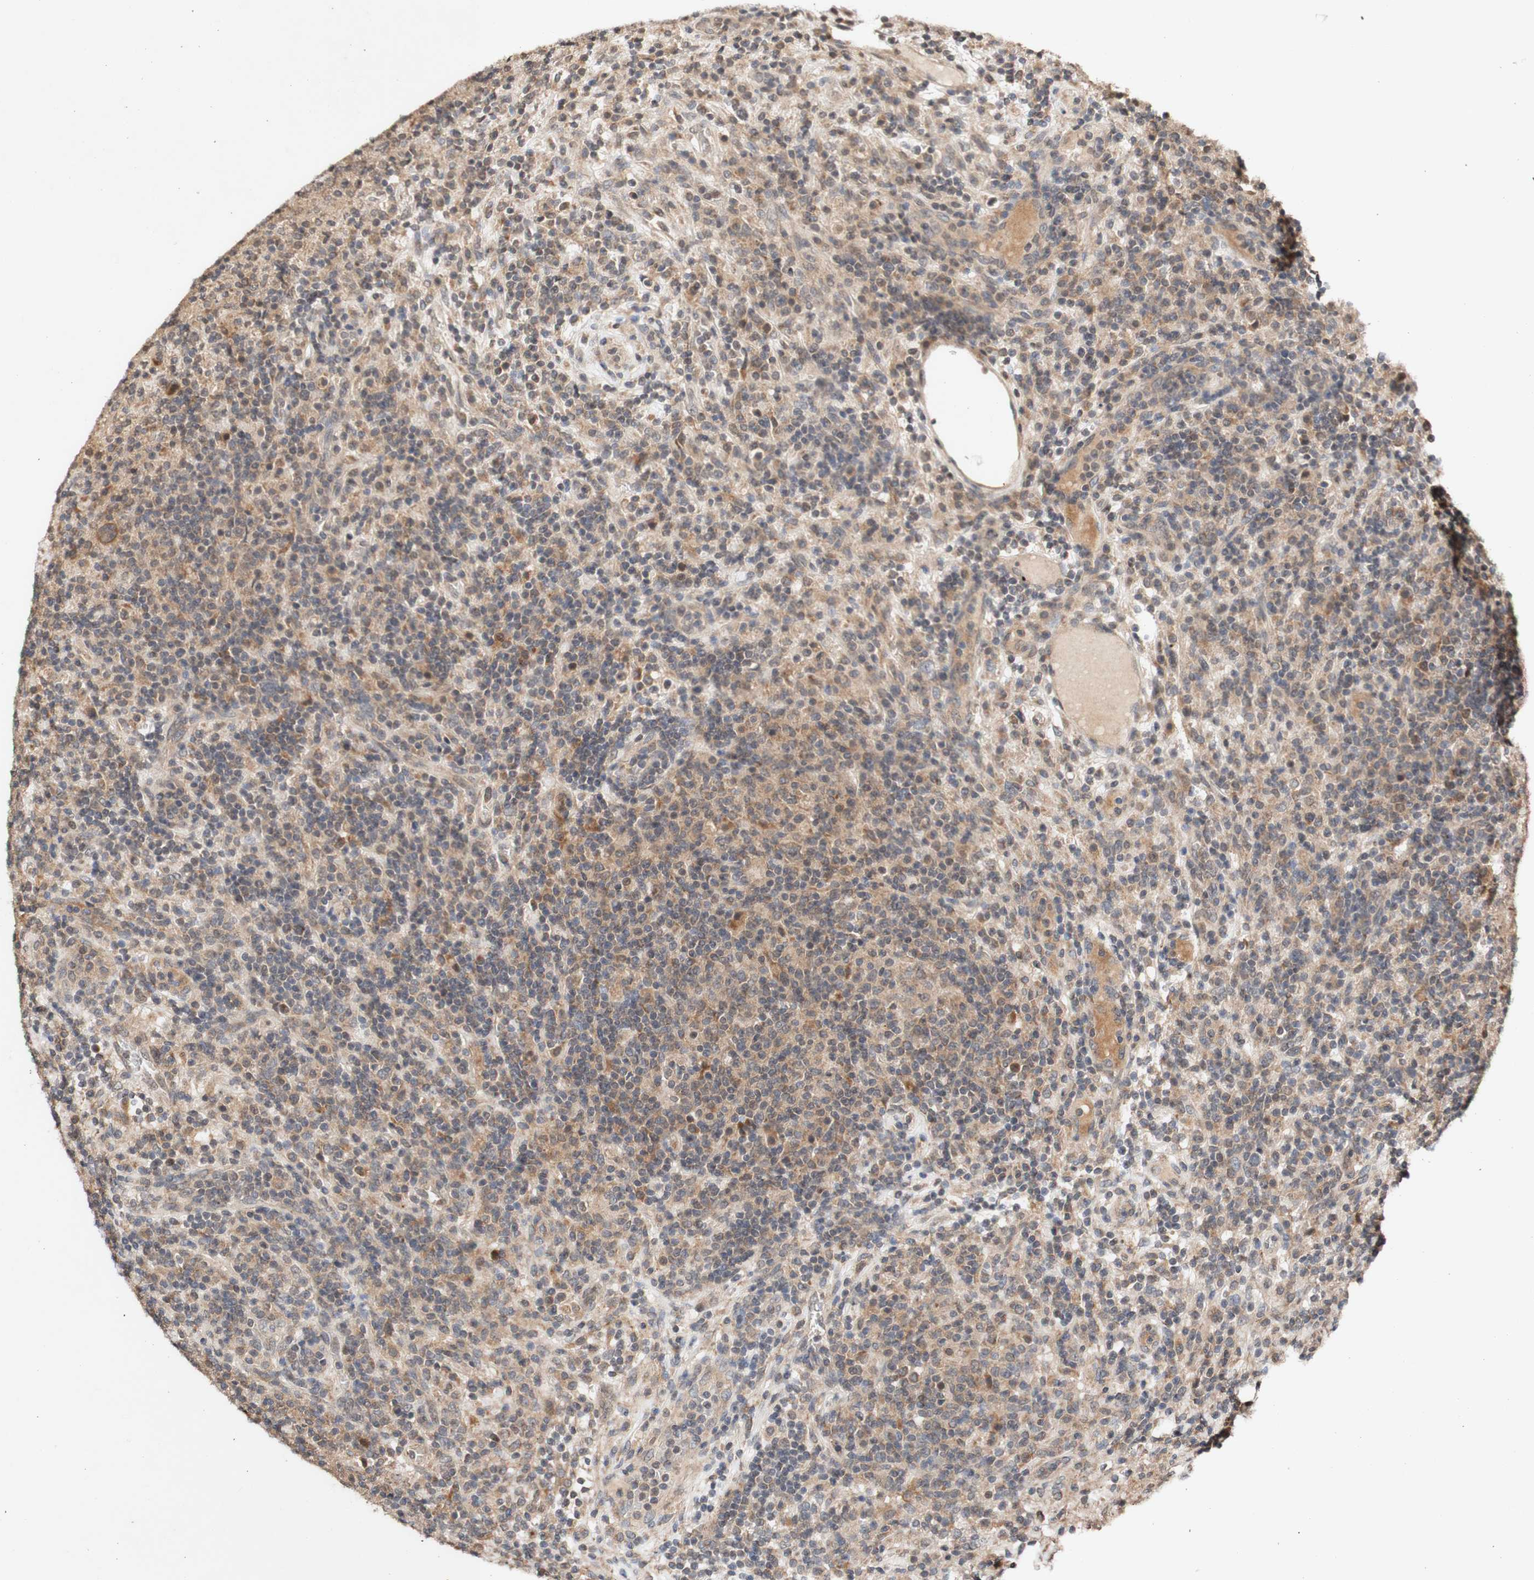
{"staining": {"intensity": "weak", "quantity": ">75%", "location": "cytoplasmic/membranous"}, "tissue": "lymphoma", "cell_type": "Tumor cells", "image_type": "cancer", "snomed": [{"axis": "morphology", "description": "Hodgkin's disease, NOS"}, {"axis": "topography", "description": "Lymph node"}], "caption": "A photomicrograph of human lymphoma stained for a protein demonstrates weak cytoplasmic/membranous brown staining in tumor cells.", "gene": "PIN1", "patient": {"sex": "male", "age": 70}}